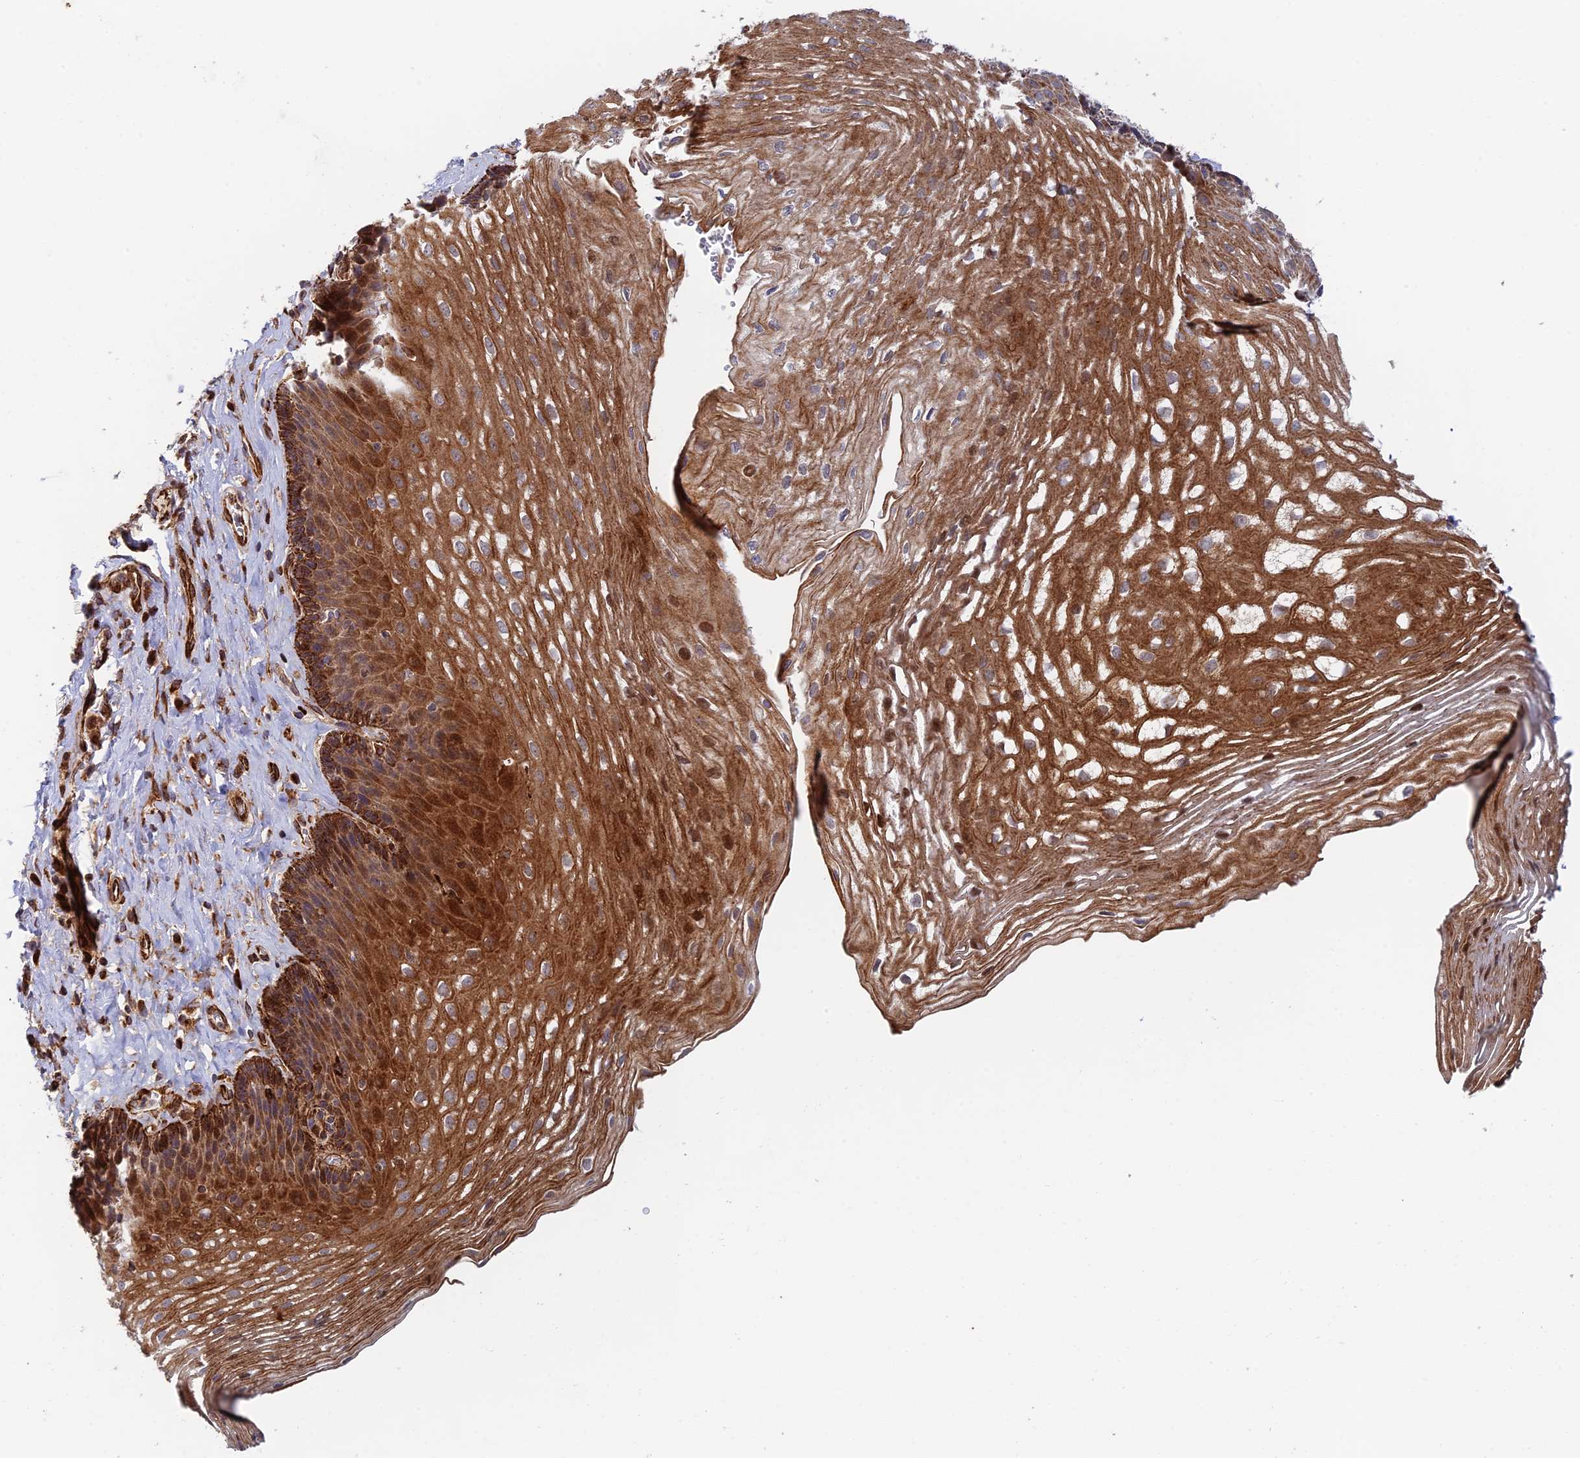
{"staining": {"intensity": "strong", "quantity": ">75%", "location": "cytoplasmic/membranous"}, "tissue": "esophagus", "cell_type": "Squamous epithelial cells", "image_type": "normal", "snomed": [{"axis": "morphology", "description": "Normal tissue, NOS"}, {"axis": "topography", "description": "Esophagus"}], "caption": "Squamous epithelial cells reveal high levels of strong cytoplasmic/membranous staining in about >75% of cells in benign human esophagus.", "gene": "PPP2R3C", "patient": {"sex": "female", "age": 66}}